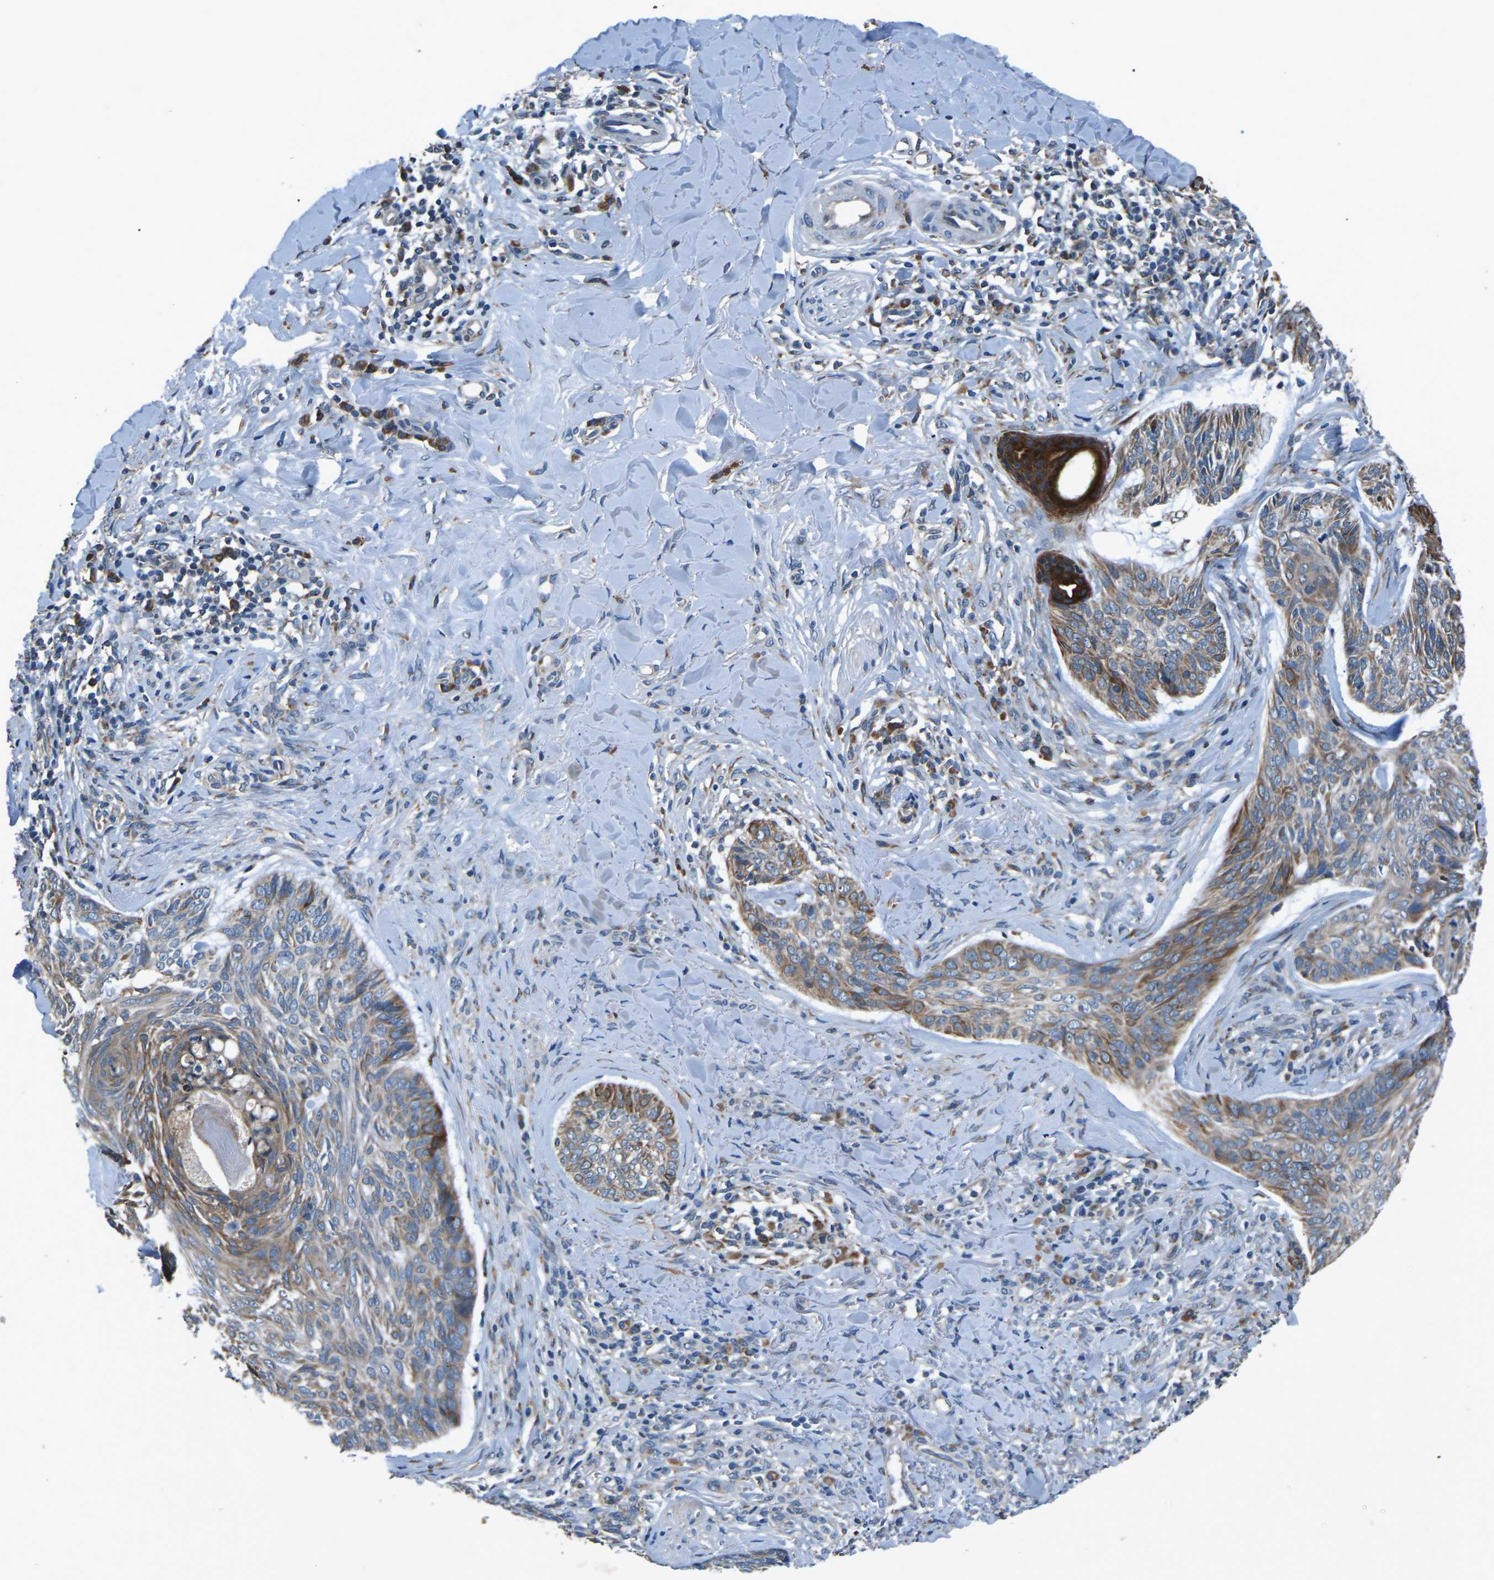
{"staining": {"intensity": "moderate", "quantity": ">75%", "location": "cytoplasmic/membranous"}, "tissue": "skin cancer", "cell_type": "Tumor cells", "image_type": "cancer", "snomed": [{"axis": "morphology", "description": "Basal cell carcinoma"}, {"axis": "topography", "description": "Skin"}], "caption": "Immunohistochemistry (DAB (3,3'-diaminobenzidine)) staining of human basal cell carcinoma (skin) displays moderate cytoplasmic/membranous protein positivity in approximately >75% of tumor cells.", "gene": "GABRP", "patient": {"sex": "male", "age": 43}}